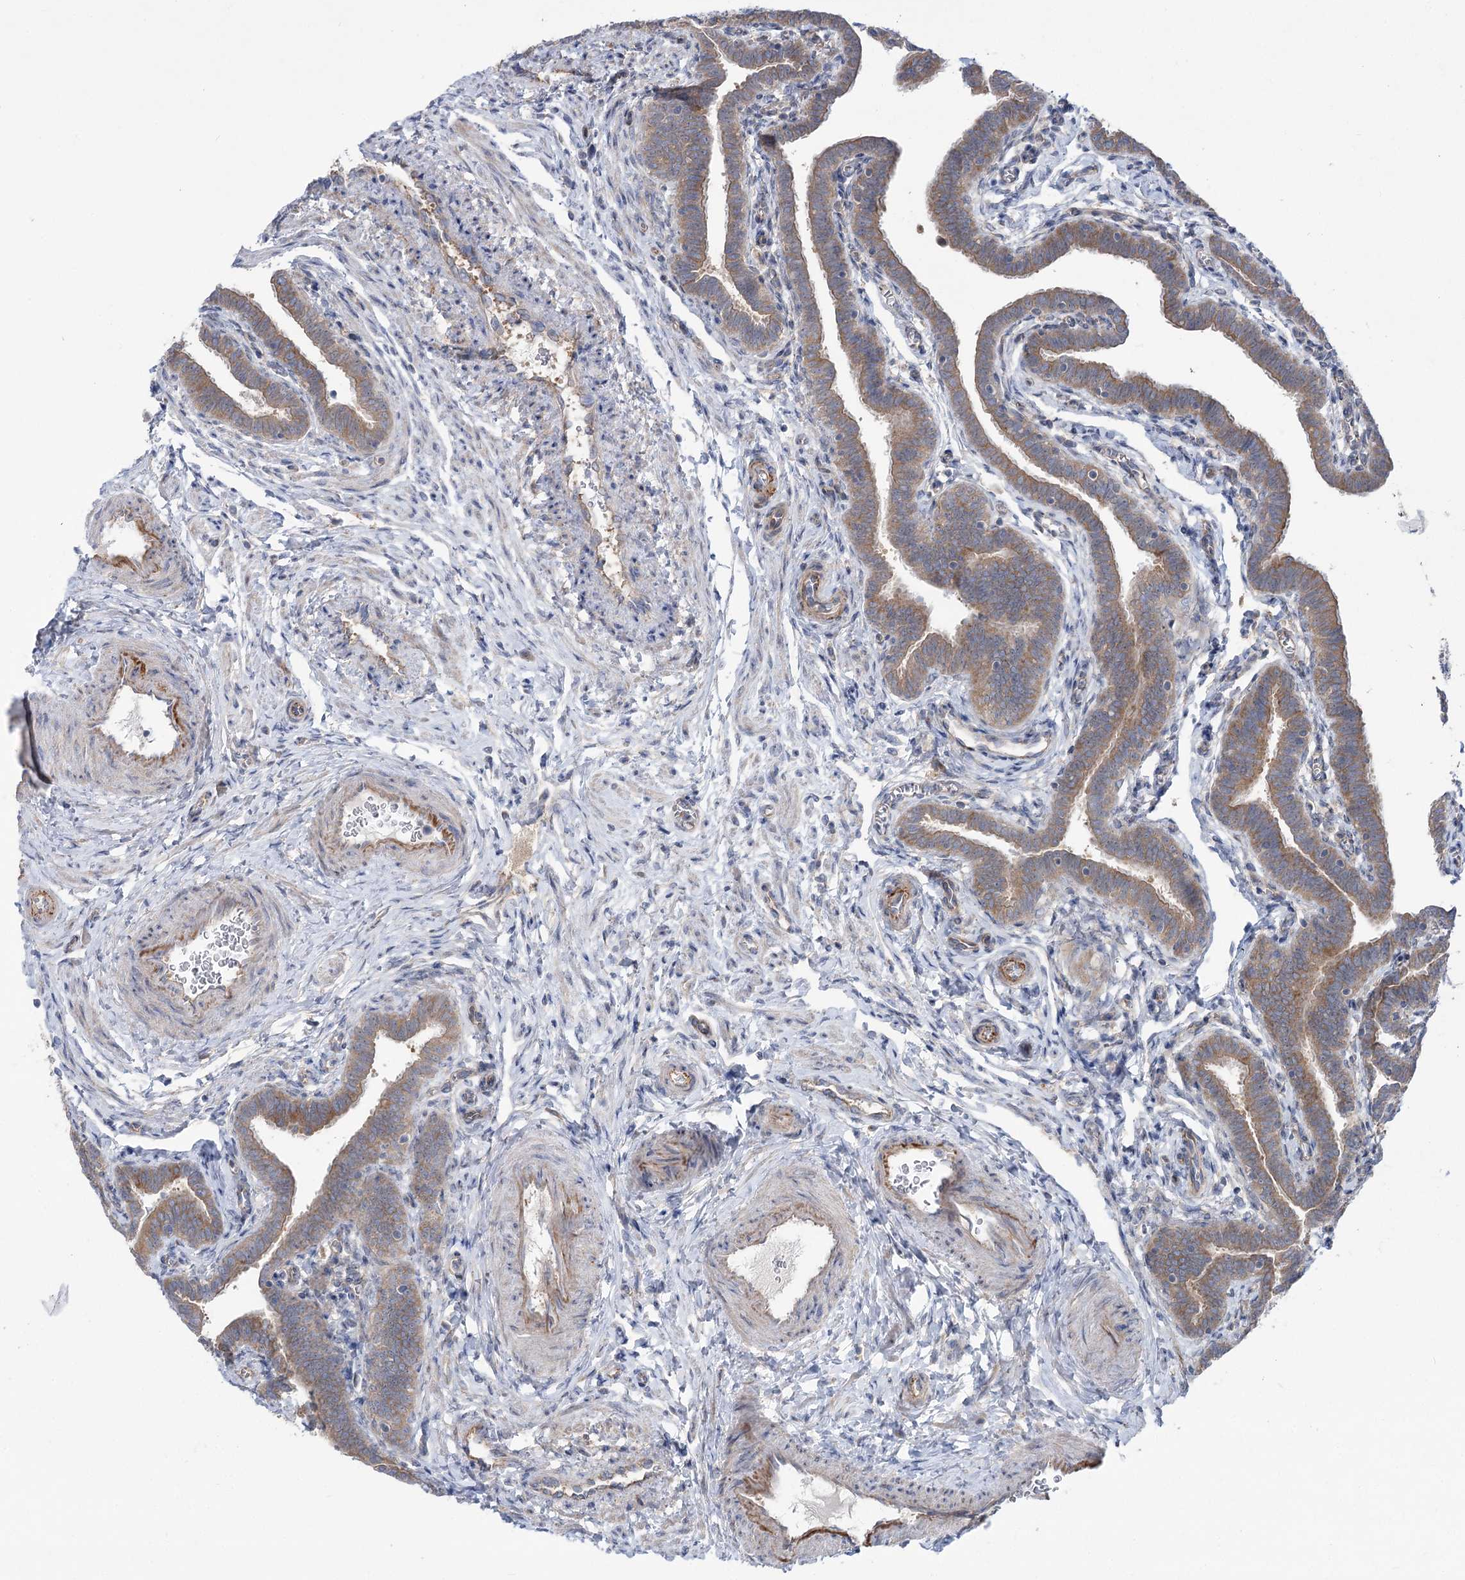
{"staining": {"intensity": "moderate", "quantity": ">75%", "location": "cytoplasmic/membranous"}, "tissue": "fallopian tube", "cell_type": "Glandular cells", "image_type": "normal", "snomed": [{"axis": "morphology", "description": "Normal tissue, NOS"}, {"axis": "topography", "description": "Fallopian tube"}], "caption": "Glandular cells show medium levels of moderate cytoplasmic/membranous expression in about >75% of cells in benign fallopian tube.", "gene": "SCN11A", "patient": {"sex": "female", "age": 36}}